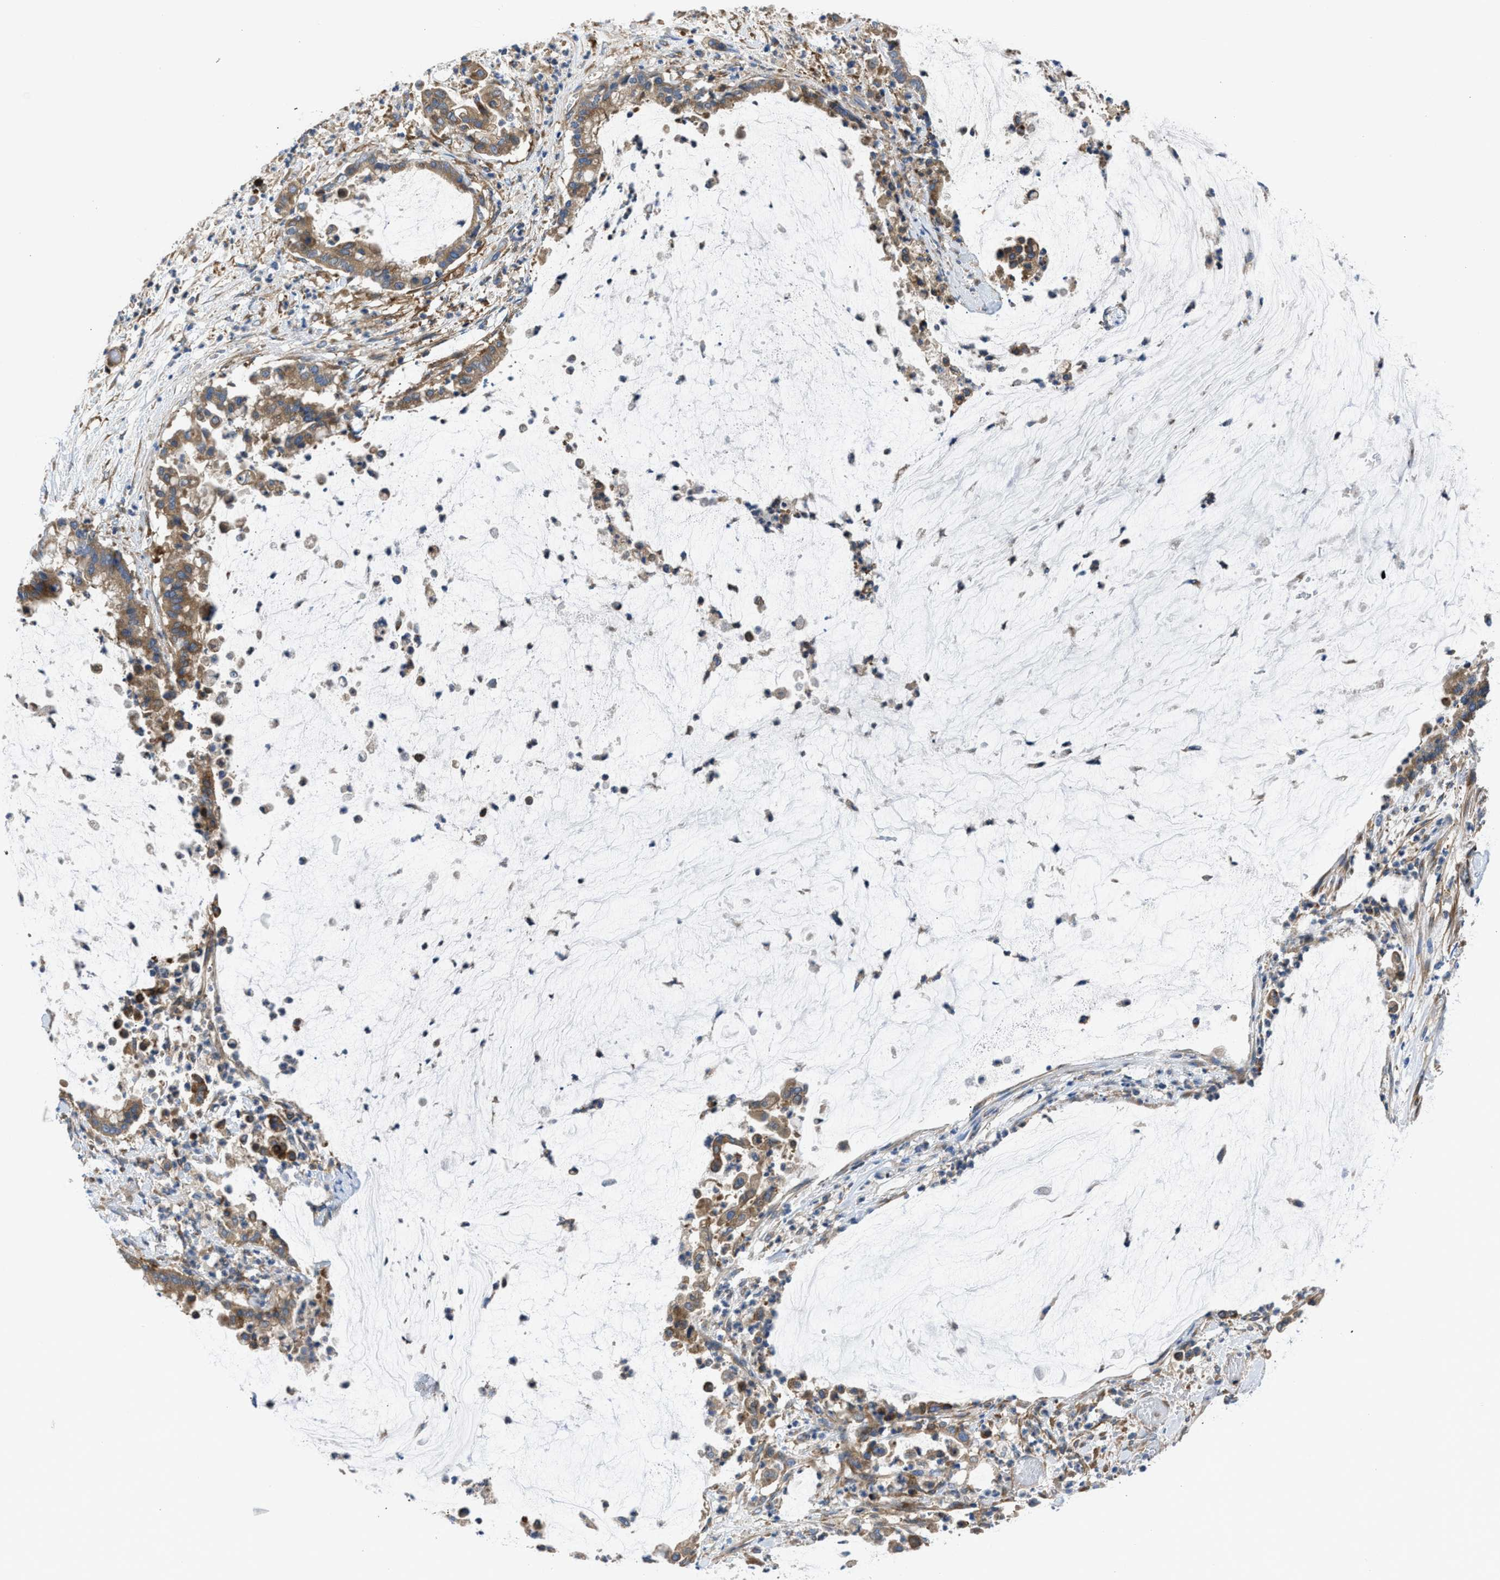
{"staining": {"intensity": "moderate", "quantity": ">75%", "location": "cytoplasmic/membranous"}, "tissue": "pancreatic cancer", "cell_type": "Tumor cells", "image_type": "cancer", "snomed": [{"axis": "morphology", "description": "Adenocarcinoma, NOS"}, {"axis": "topography", "description": "Pancreas"}], "caption": "Pancreatic adenocarcinoma stained for a protein shows moderate cytoplasmic/membranous positivity in tumor cells. Using DAB (brown) and hematoxylin (blue) stains, captured at high magnification using brightfield microscopy.", "gene": "CHKB", "patient": {"sex": "male", "age": 41}}